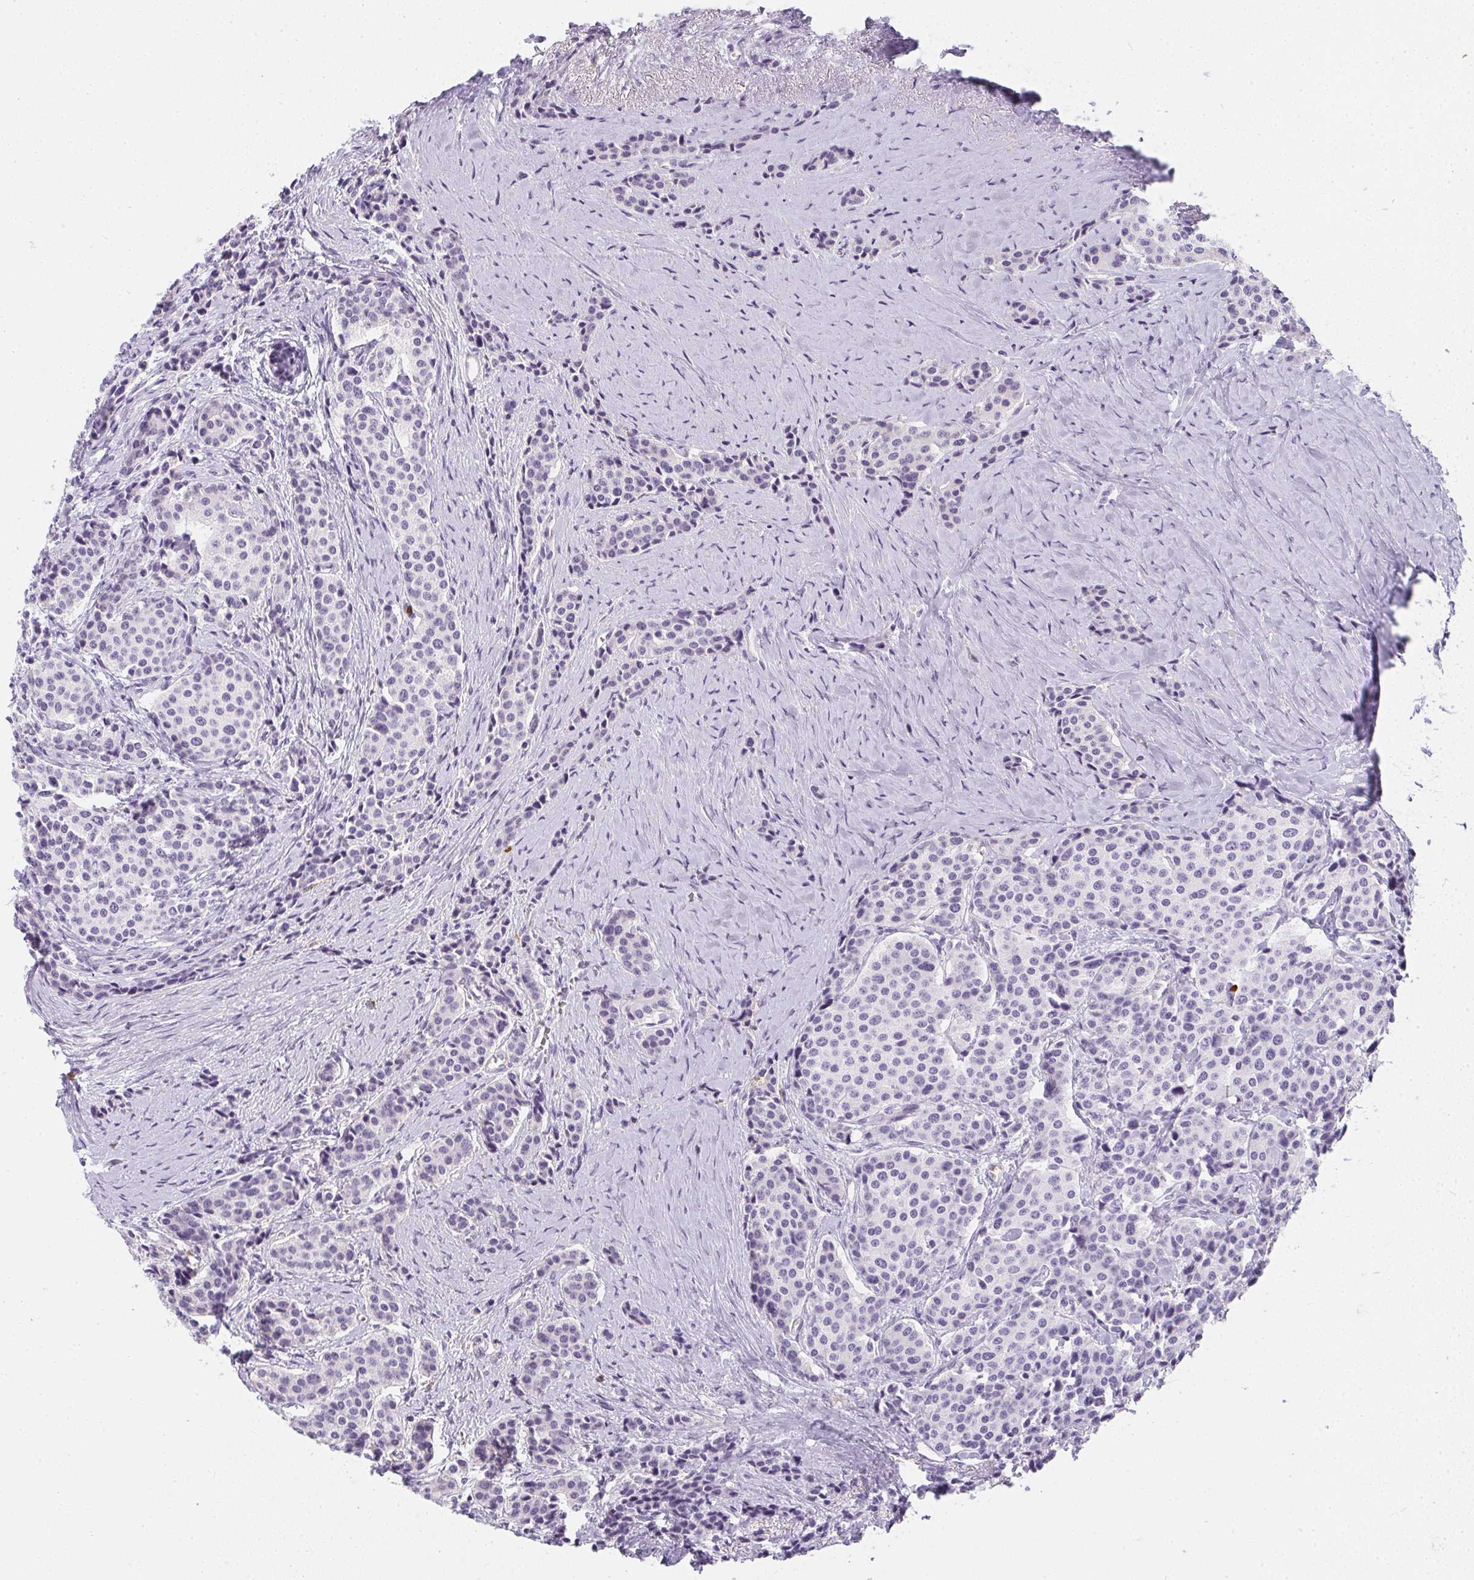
{"staining": {"intensity": "negative", "quantity": "none", "location": "none"}, "tissue": "carcinoid", "cell_type": "Tumor cells", "image_type": "cancer", "snomed": [{"axis": "morphology", "description": "Carcinoid, malignant, NOS"}, {"axis": "topography", "description": "Small intestine"}], "caption": "Human carcinoid stained for a protein using immunohistochemistry (IHC) reveals no expression in tumor cells.", "gene": "HK3", "patient": {"sex": "male", "age": 73}}